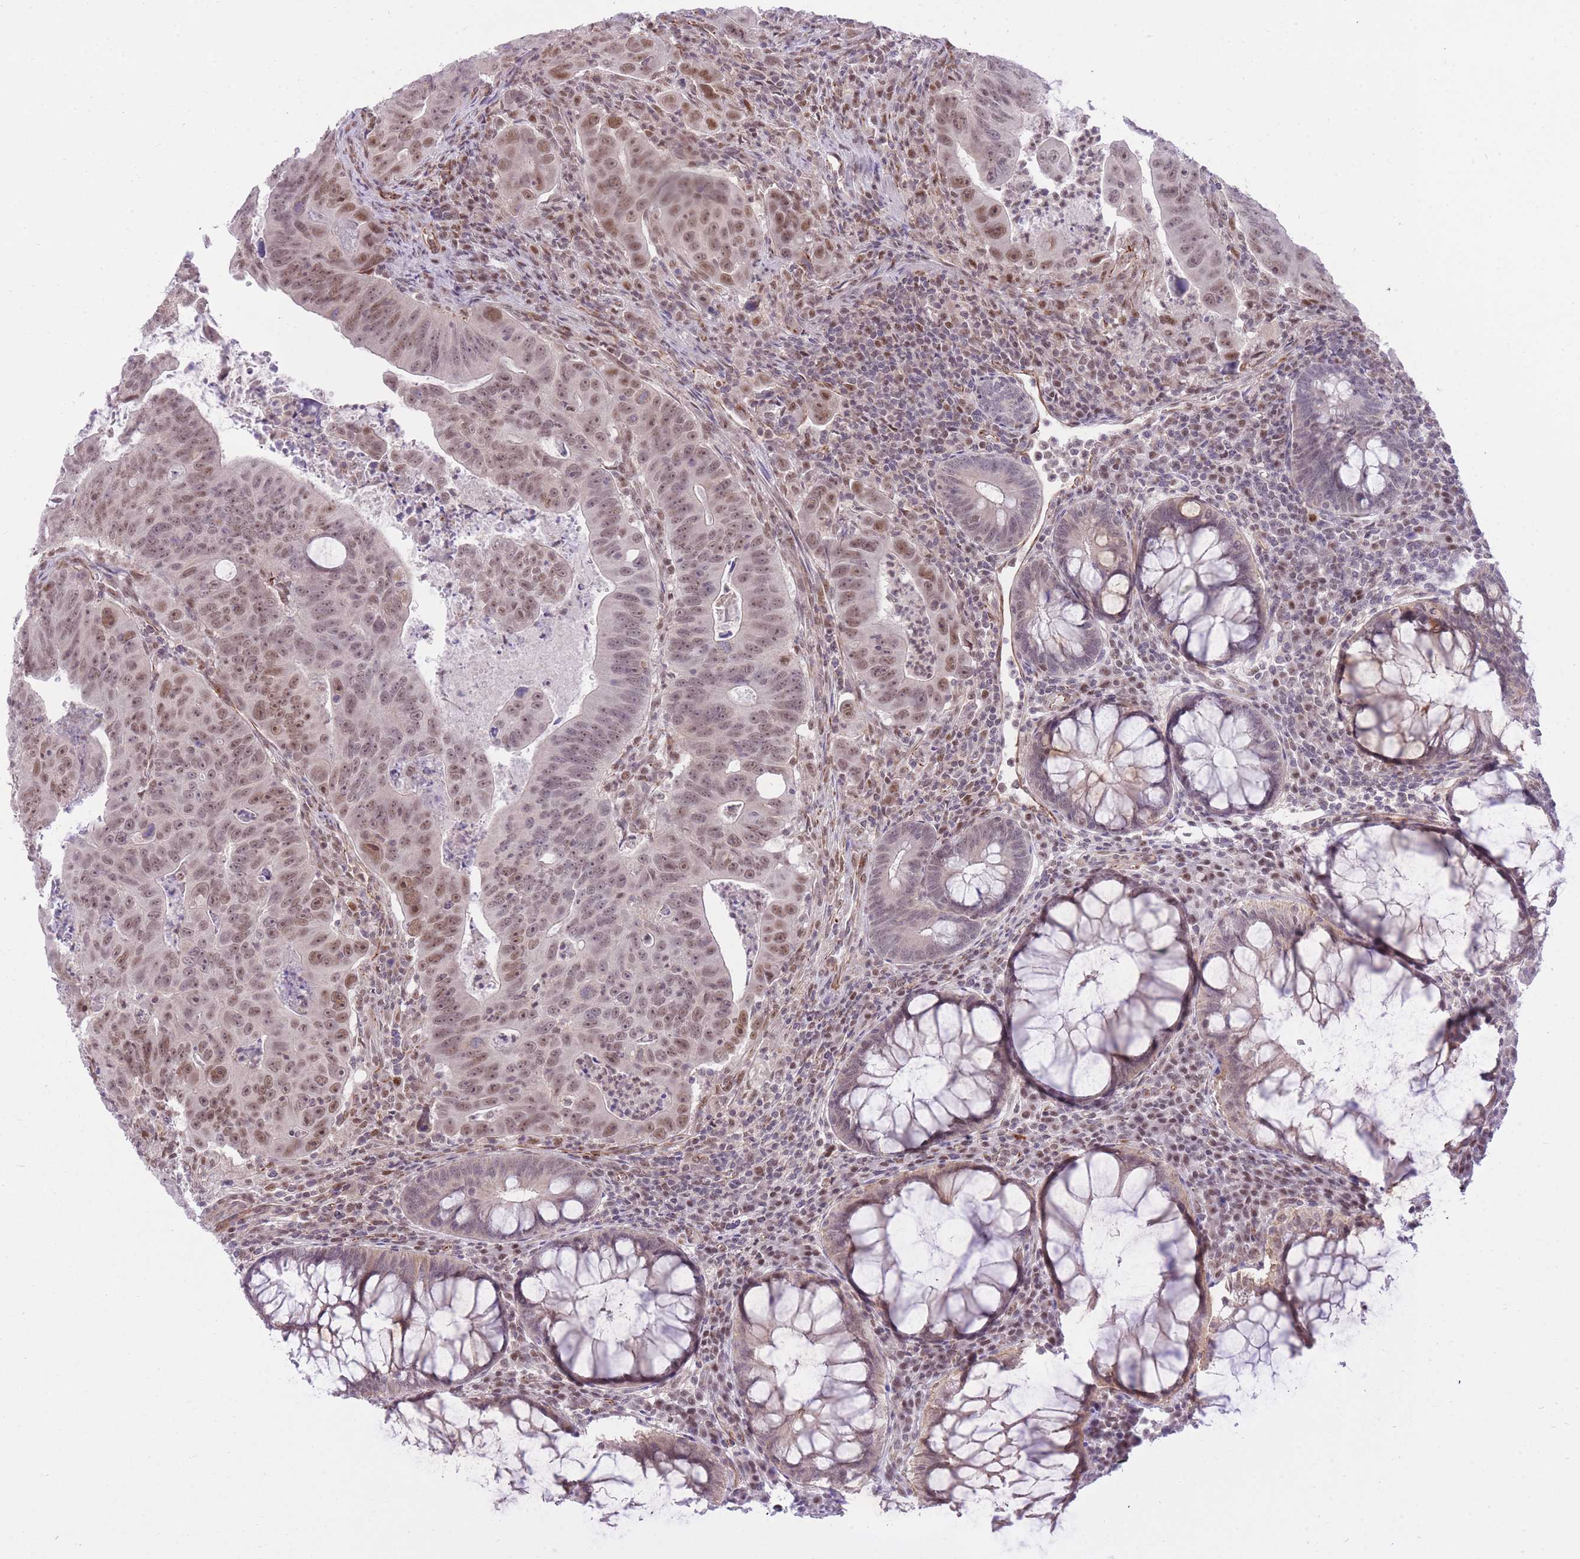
{"staining": {"intensity": "moderate", "quantity": ">75%", "location": "nuclear"}, "tissue": "colorectal cancer", "cell_type": "Tumor cells", "image_type": "cancer", "snomed": [{"axis": "morphology", "description": "Adenocarcinoma, NOS"}, {"axis": "topography", "description": "Rectum"}], "caption": "Immunohistochemical staining of colorectal cancer shows moderate nuclear protein expression in approximately >75% of tumor cells.", "gene": "ELL", "patient": {"sex": "male", "age": 69}}